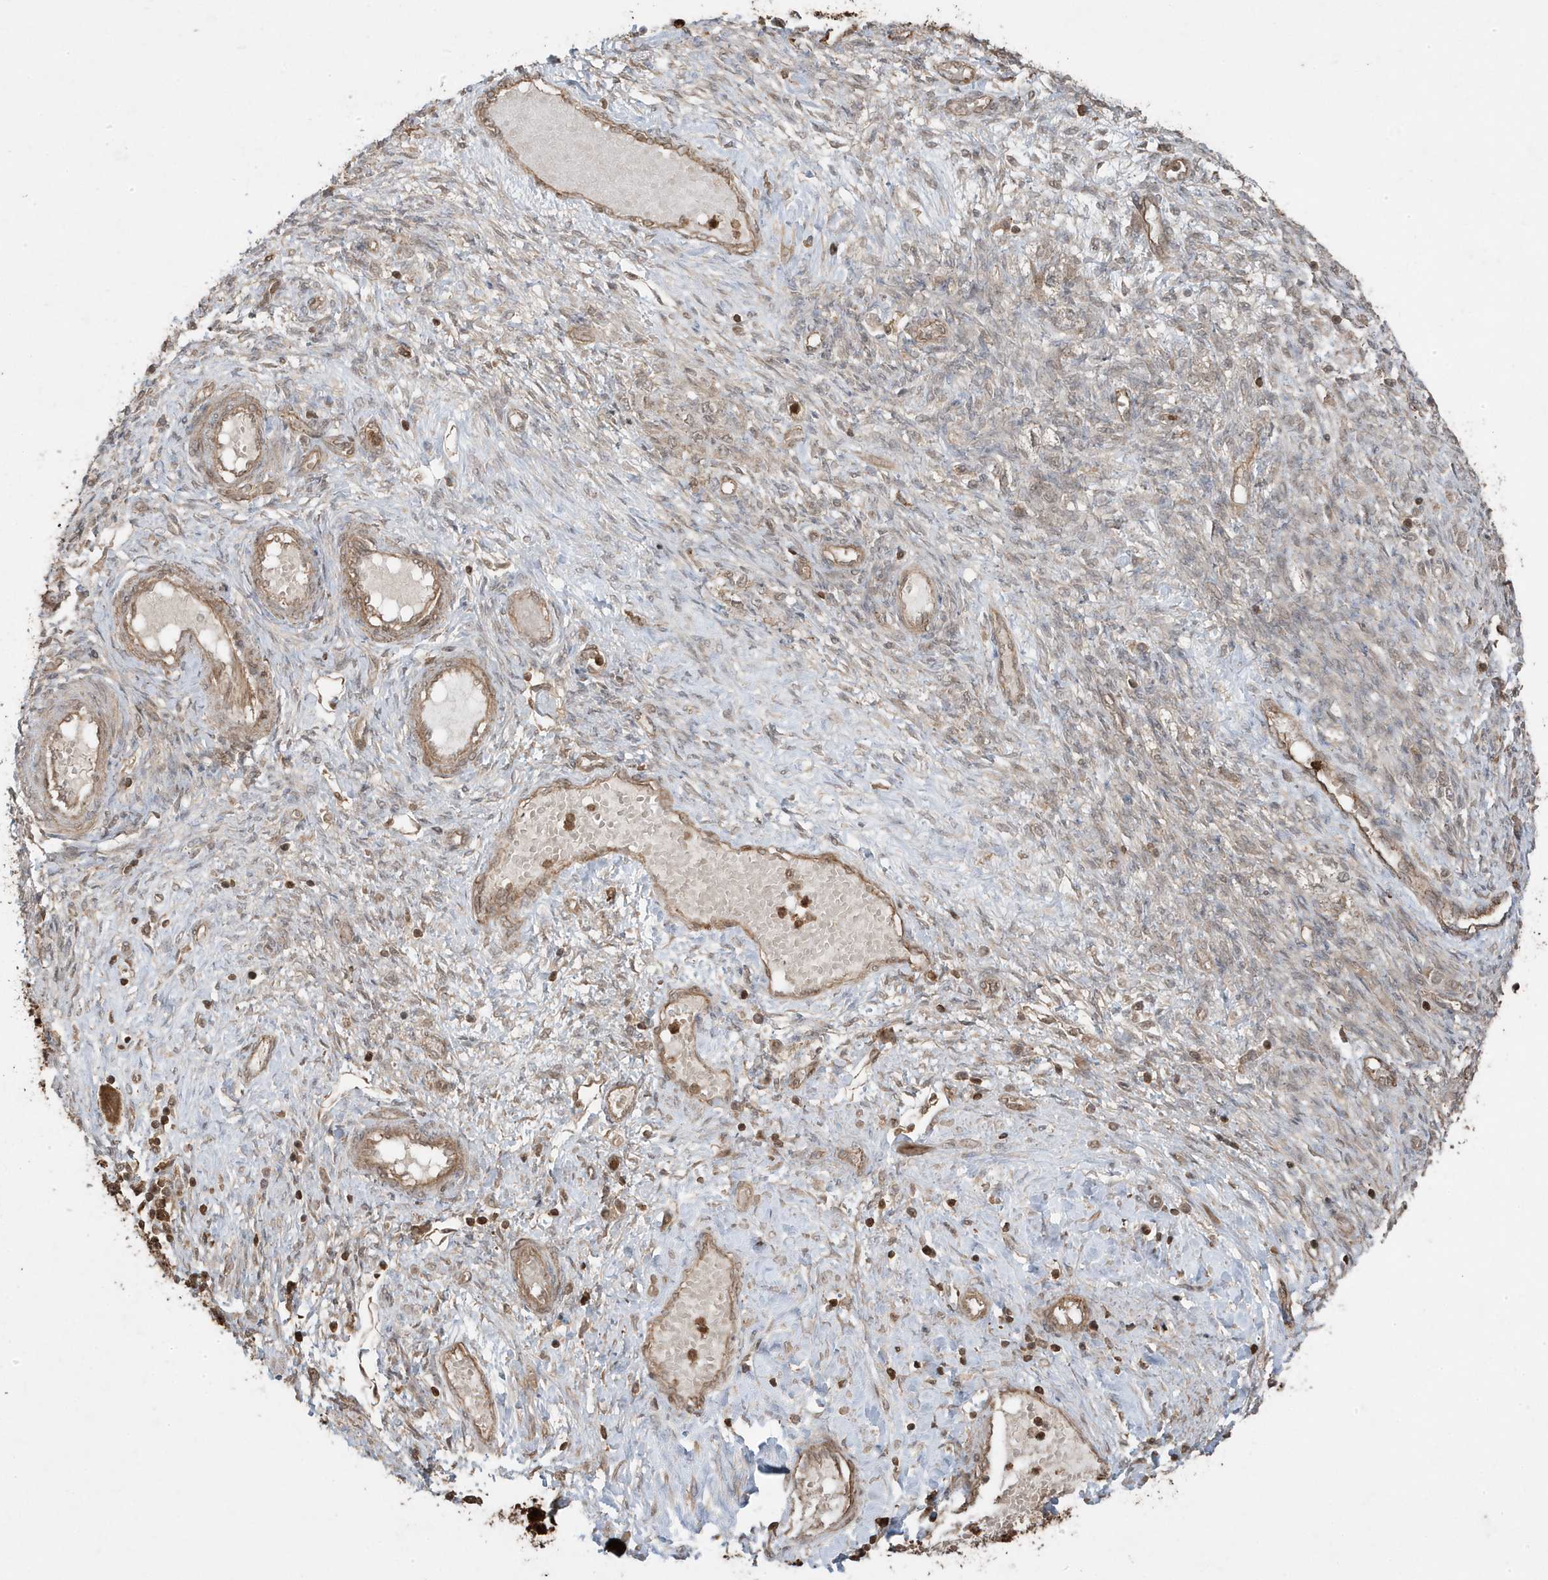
{"staining": {"intensity": "moderate", "quantity": ">75%", "location": "cytoplasmic/membranous"}, "tissue": "ovarian cancer", "cell_type": "Tumor cells", "image_type": "cancer", "snomed": [{"axis": "morphology", "description": "Carcinoma, NOS"}, {"axis": "morphology", "description": "Cystadenocarcinoma, serous, NOS"}, {"axis": "topography", "description": "Ovary"}], "caption": "Moderate cytoplasmic/membranous expression for a protein is present in about >75% of tumor cells of ovarian cancer (carcinoma) using immunohistochemistry.", "gene": "ASAP1", "patient": {"sex": "female", "age": 69}}